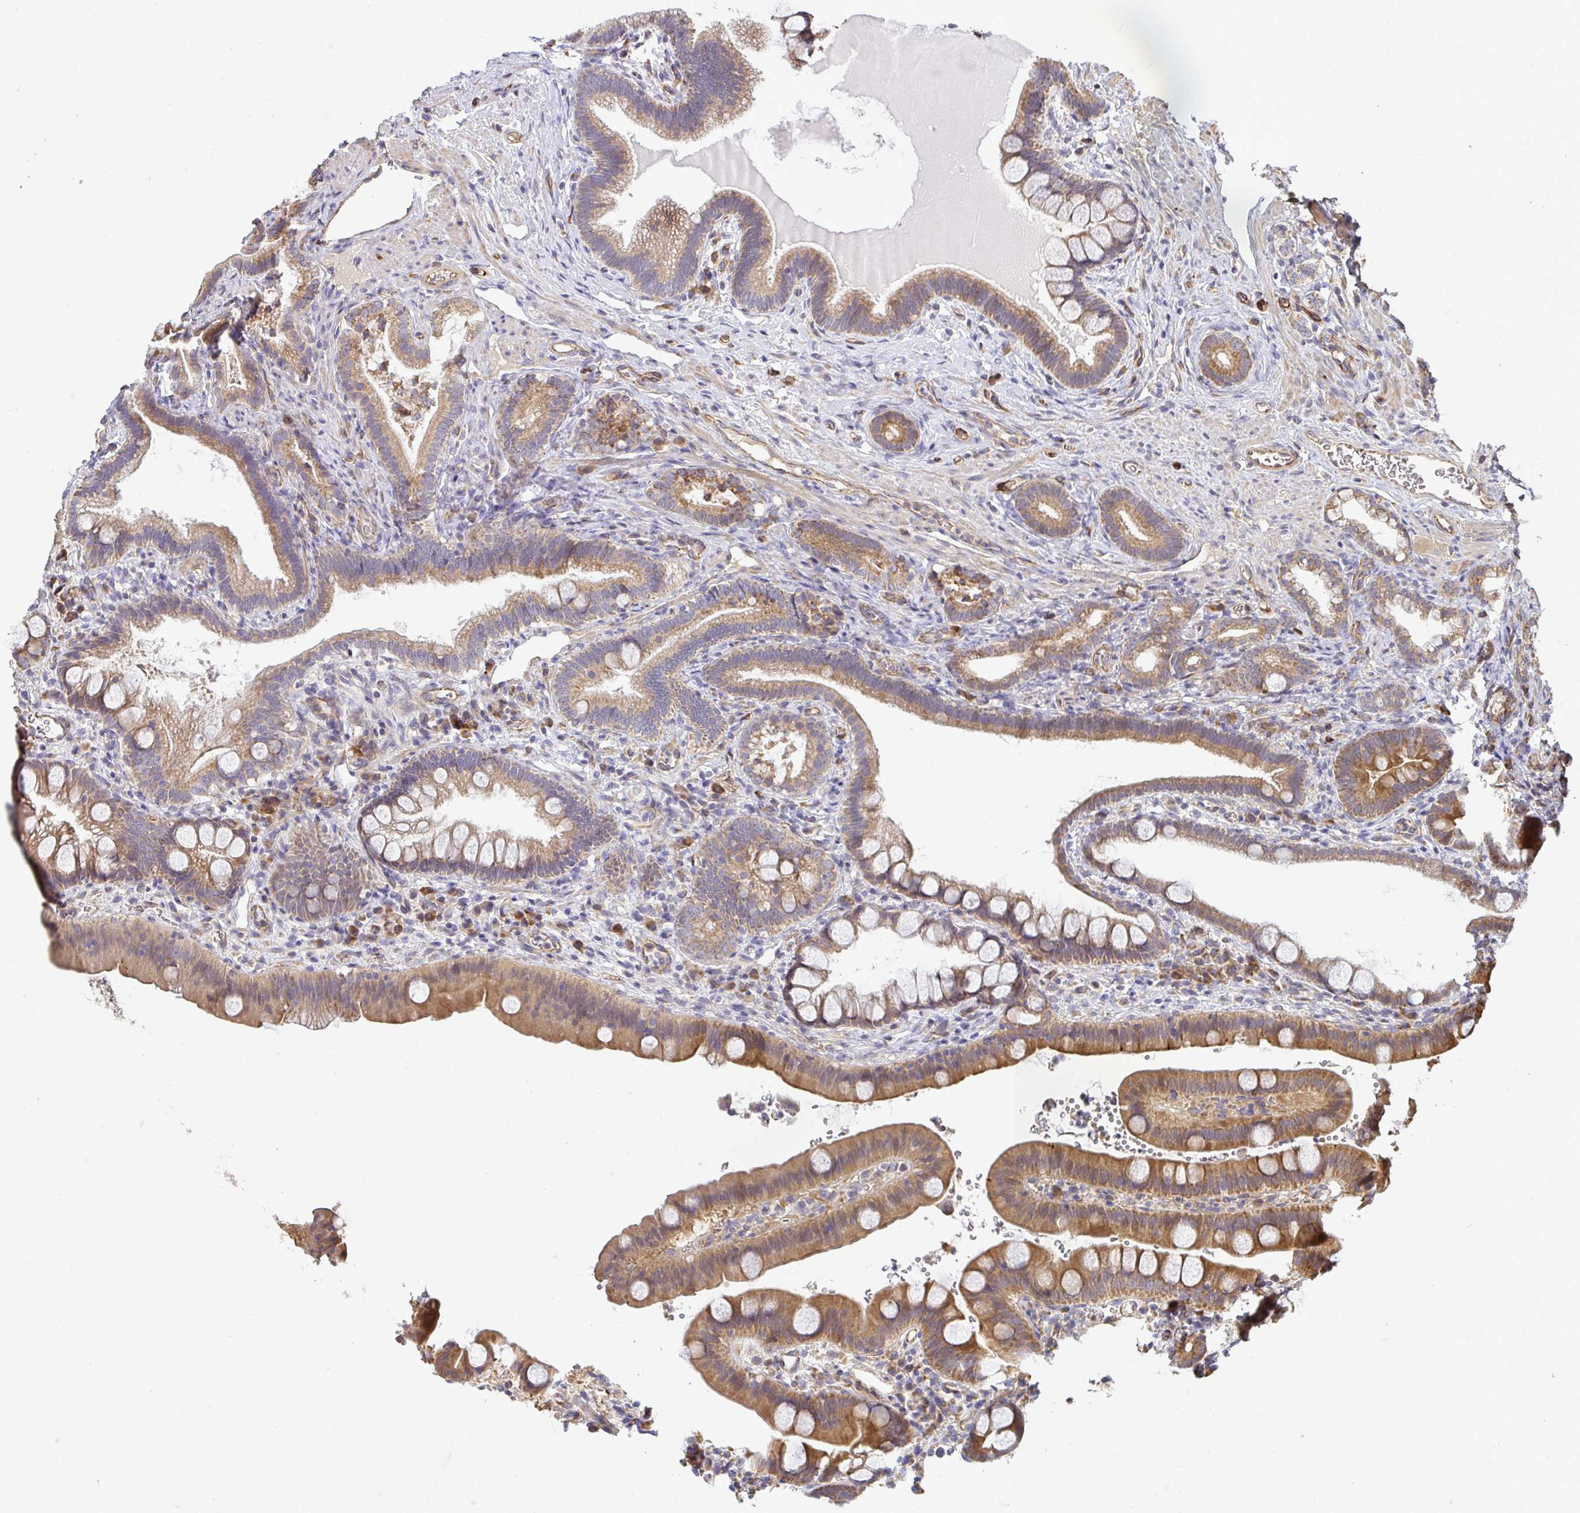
{"staining": {"intensity": "moderate", "quantity": ">75%", "location": "cytoplasmic/membranous"}, "tissue": "duodenum", "cell_type": "Glandular cells", "image_type": "normal", "snomed": [{"axis": "morphology", "description": "Normal tissue, NOS"}, {"axis": "topography", "description": "Duodenum"}], "caption": "Immunohistochemistry of benign human duodenum reveals medium levels of moderate cytoplasmic/membranous positivity in approximately >75% of glandular cells.", "gene": "B4GALT6", "patient": {"sex": "male", "age": 59}}